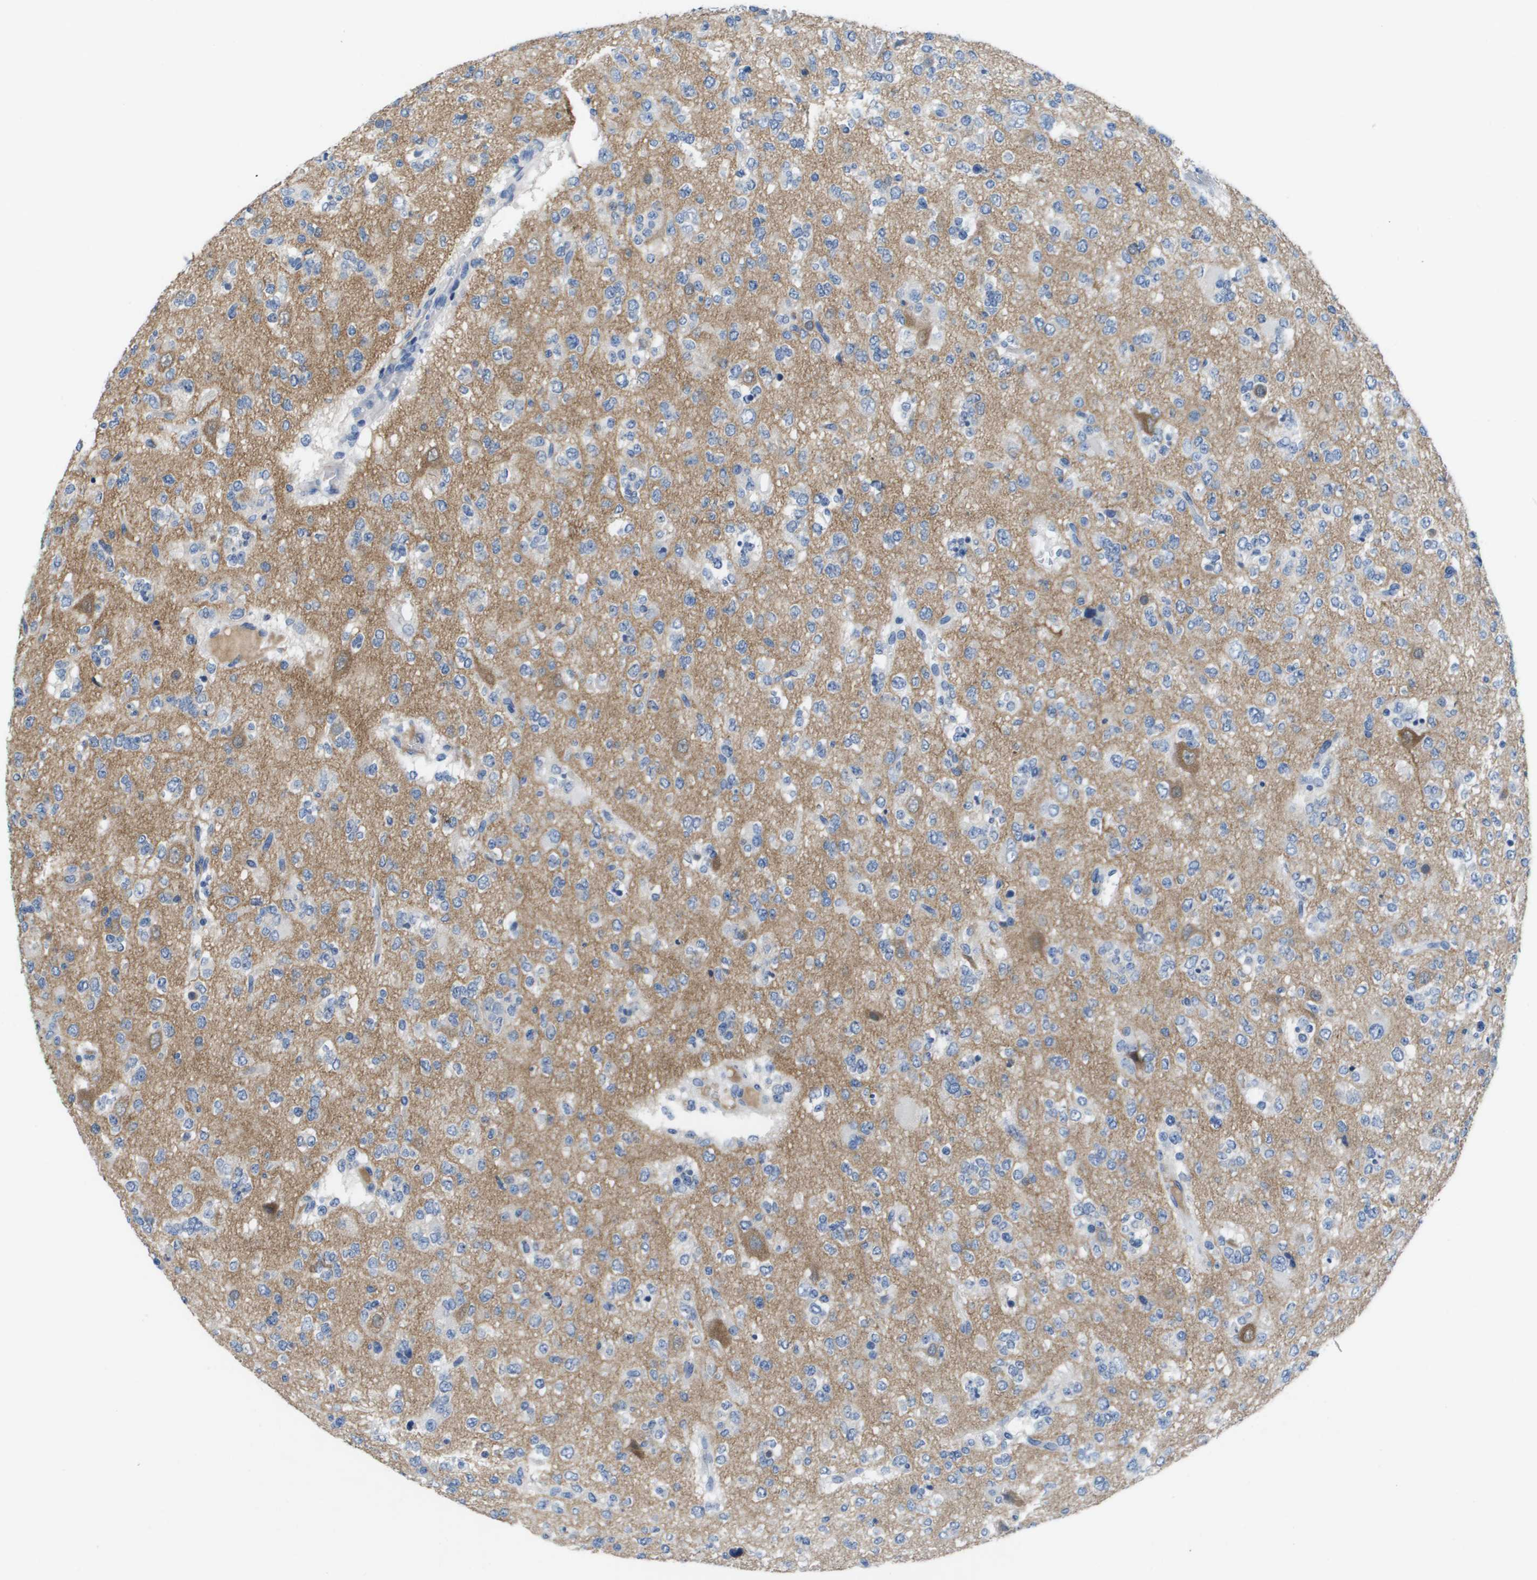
{"staining": {"intensity": "negative", "quantity": "none", "location": "none"}, "tissue": "glioma", "cell_type": "Tumor cells", "image_type": "cancer", "snomed": [{"axis": "morphology", "description": "Glioma, malignant, Low grade"}, {"axis": "topography", "description": "Brain"}], "caption": "There is no significant staining in tumor cells of glioma. Brightfield microscopy of immunohistochemistry (IHC) stained with DAB (brown) and hematoxylin (blue), captured at high magnification.", "gene": "NCS1", "patient": {"sex": "male", "age": 38}}